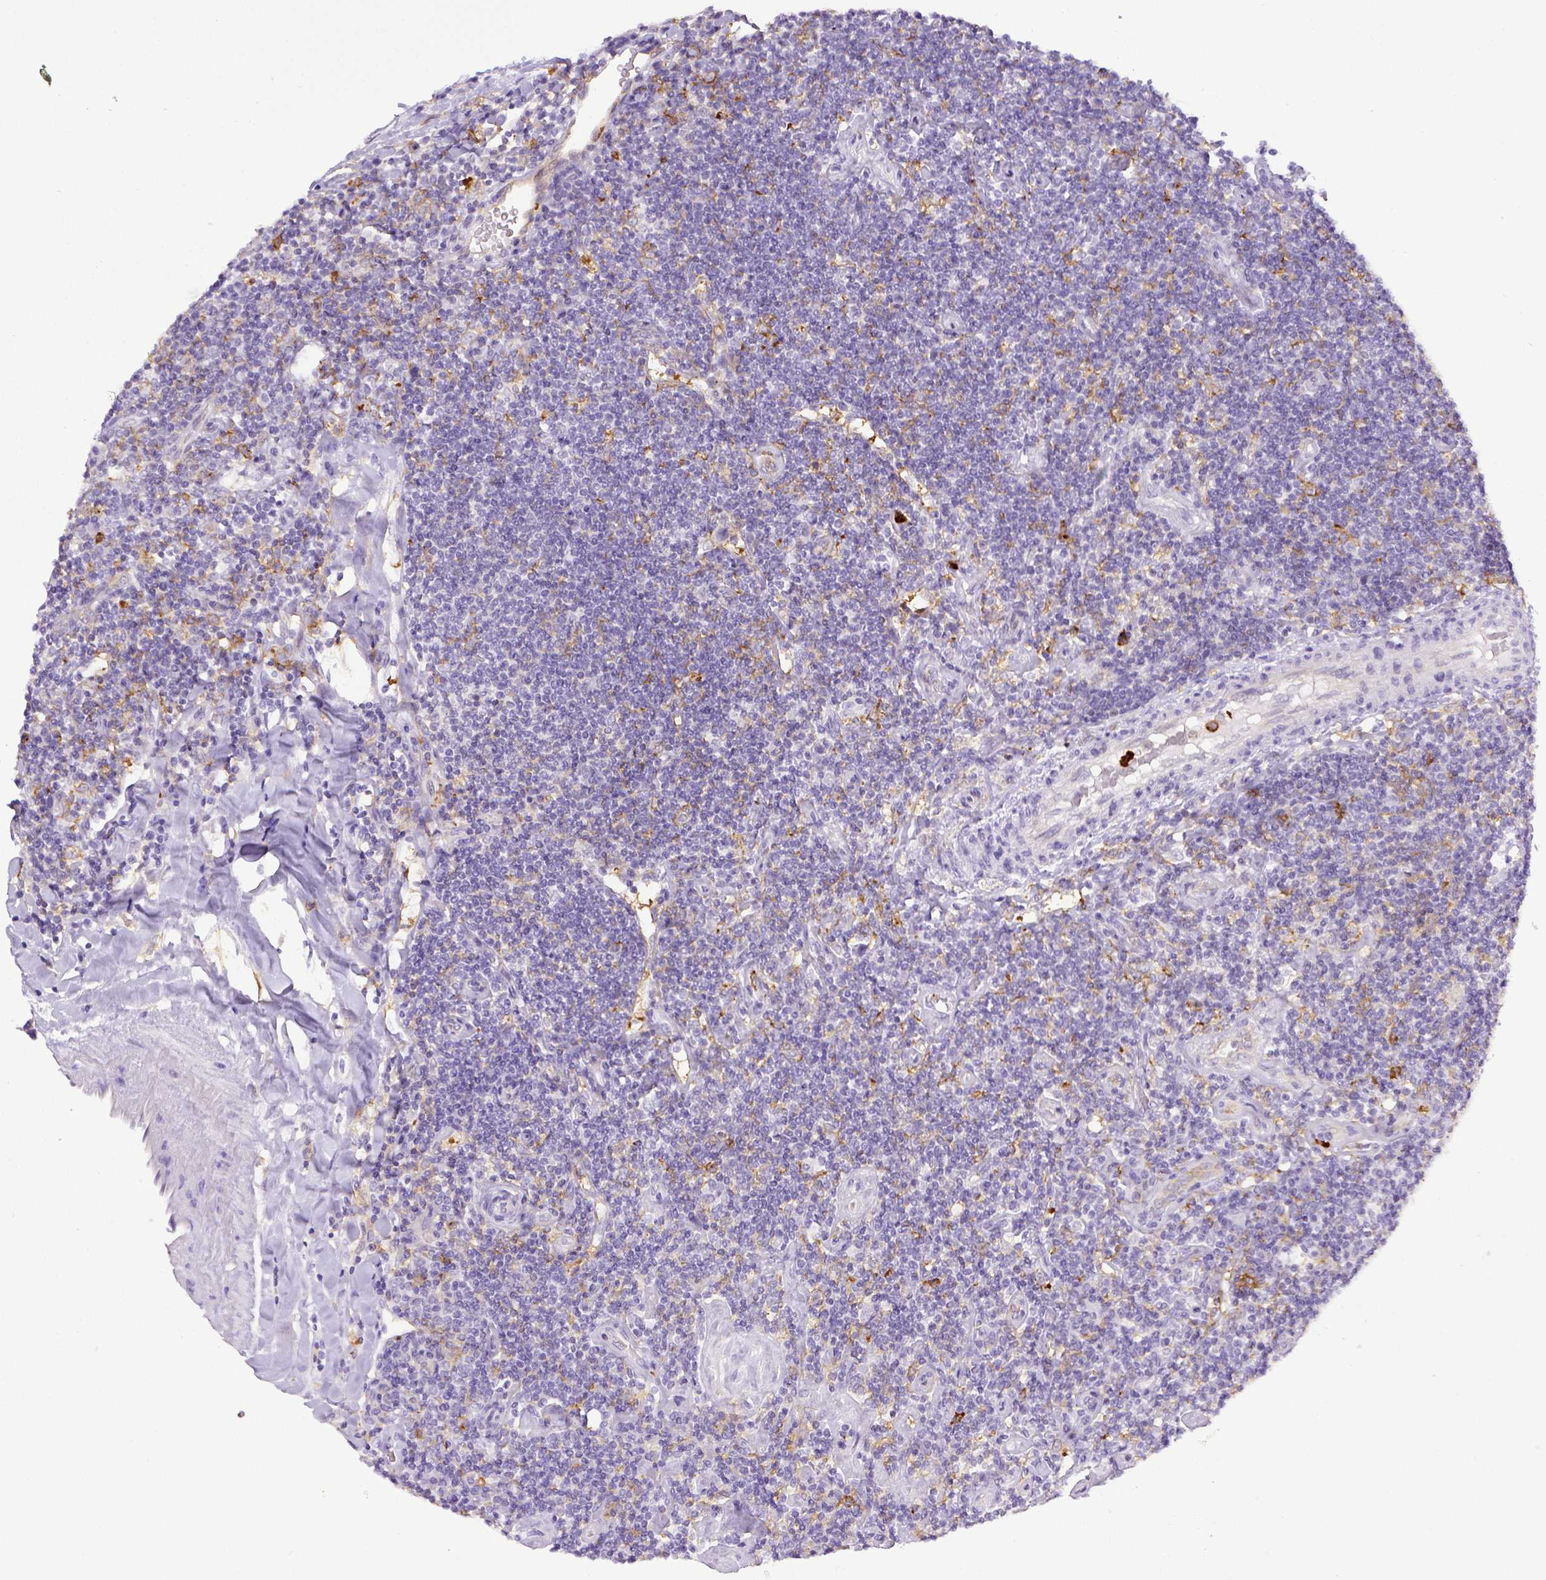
{"staining": {"intensity": "negative", "quantity": "none", "location": "none"}, "tissue": "lymphoma", "cell_type": "Tumor cells", "image_type": "cancer", "snomed": [{"axis": "morphology", "description": "Hodgkin's disease, NOS"}, {"axis": "topography", "description": "Lymph node"}], "caption": "Histopathology image shows no protein expression in tumor cells of Hodgkin's disease tissue.", "gene": "ITGAM", "patient": {"sex": "male", "age": 40}}